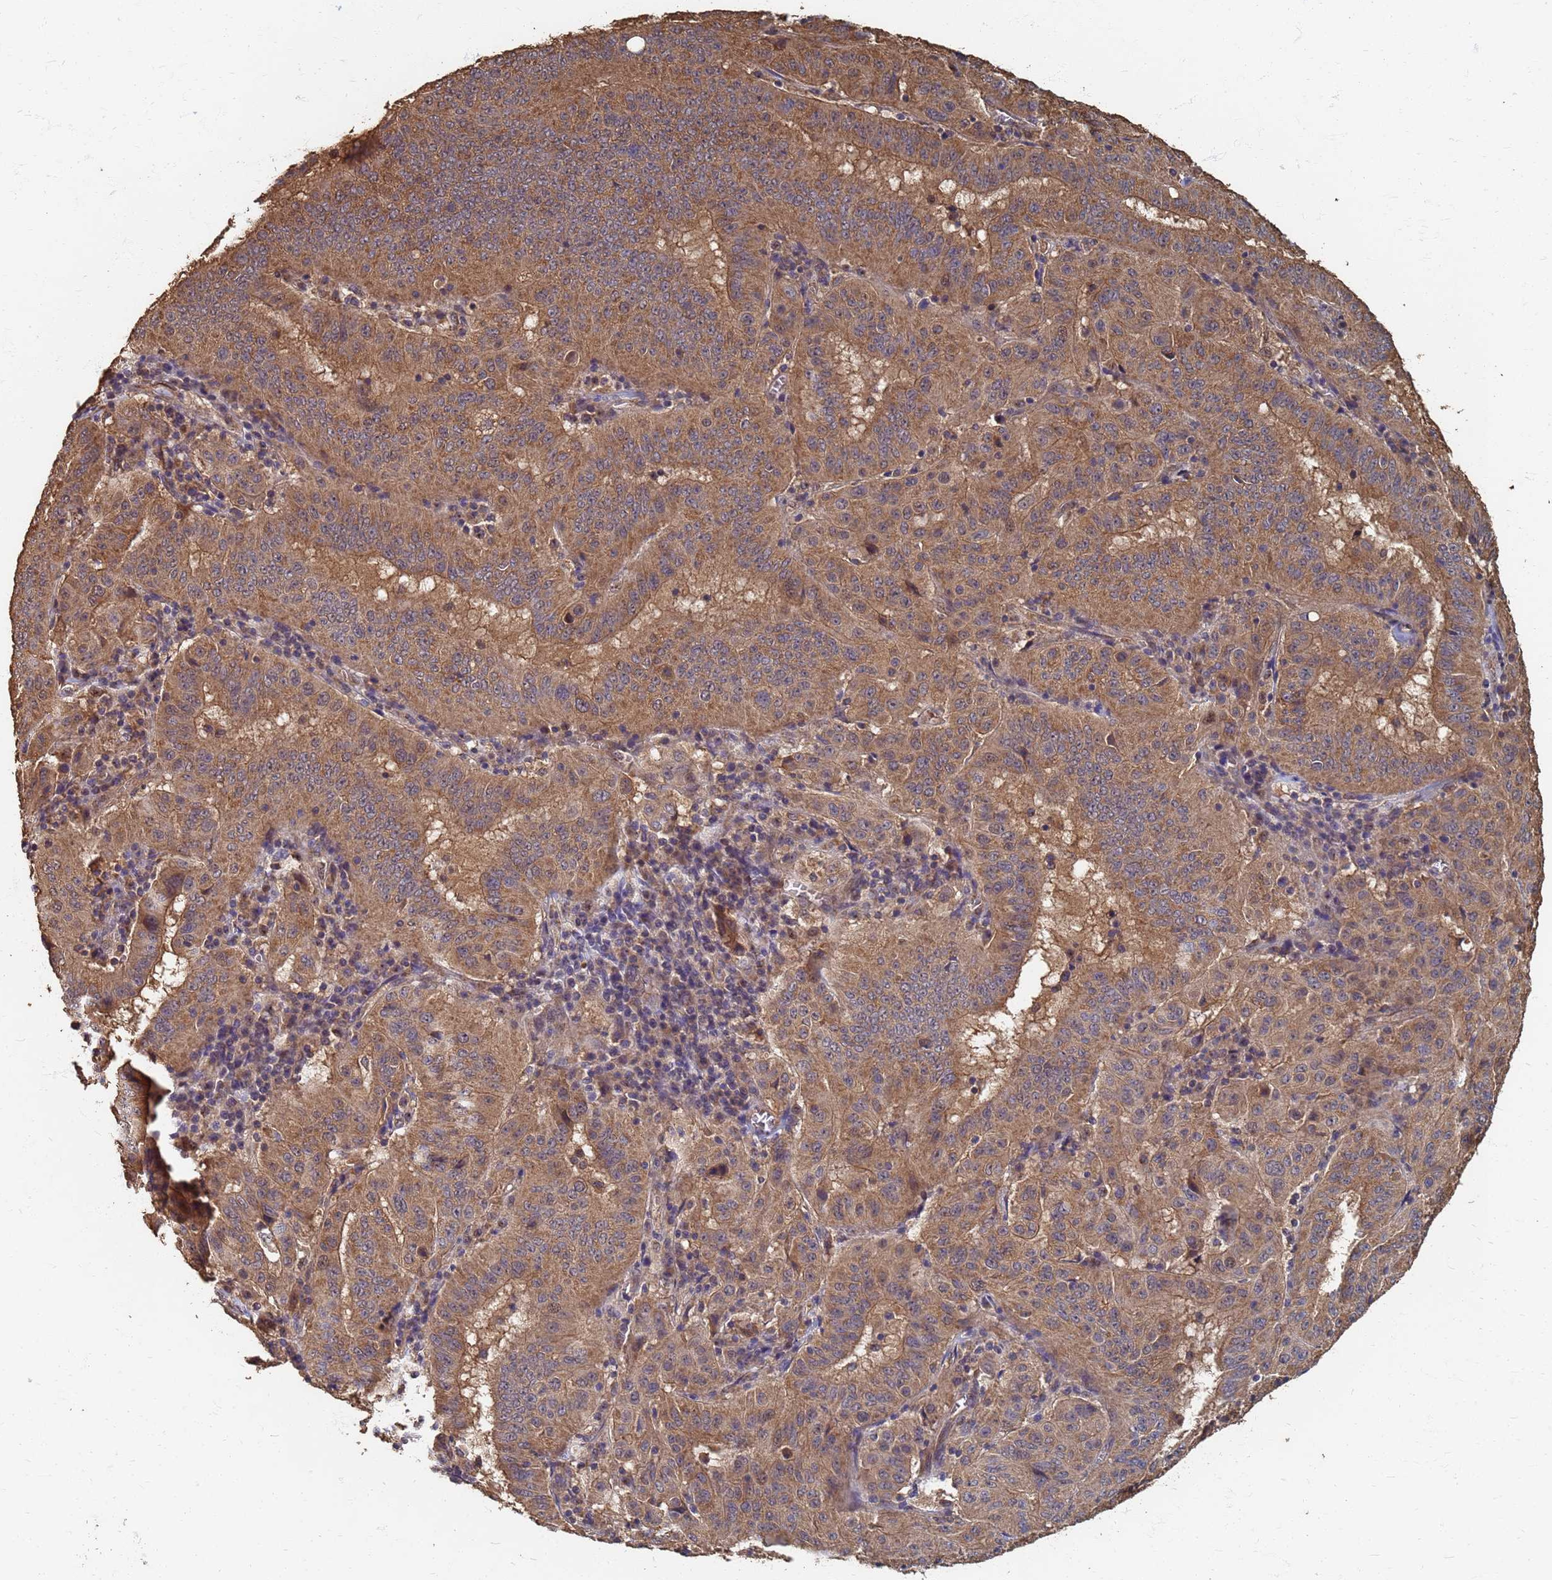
{"staining": {"intensity": "moderate", "quantity": ">75%", "location": "cytoplasmic/membranous"}, "tissue": "pancreatic cancer", "cell_type": "Tumor cells", "image_type": "cancer", "snomed": [{"axis": "morphology", "description": "Adenocarcinoma, NOS"}, {"axis": "topography", "description": "Pancreas"}], "caption": "Tumor cells demonstrate medium levels of moderate cytoplasmic/membranous staining in about >75% of cells in human adenocarcinoma (pancreatic).", "gene": "DPH5", "patient": {"sex": "male", "age": 63}}